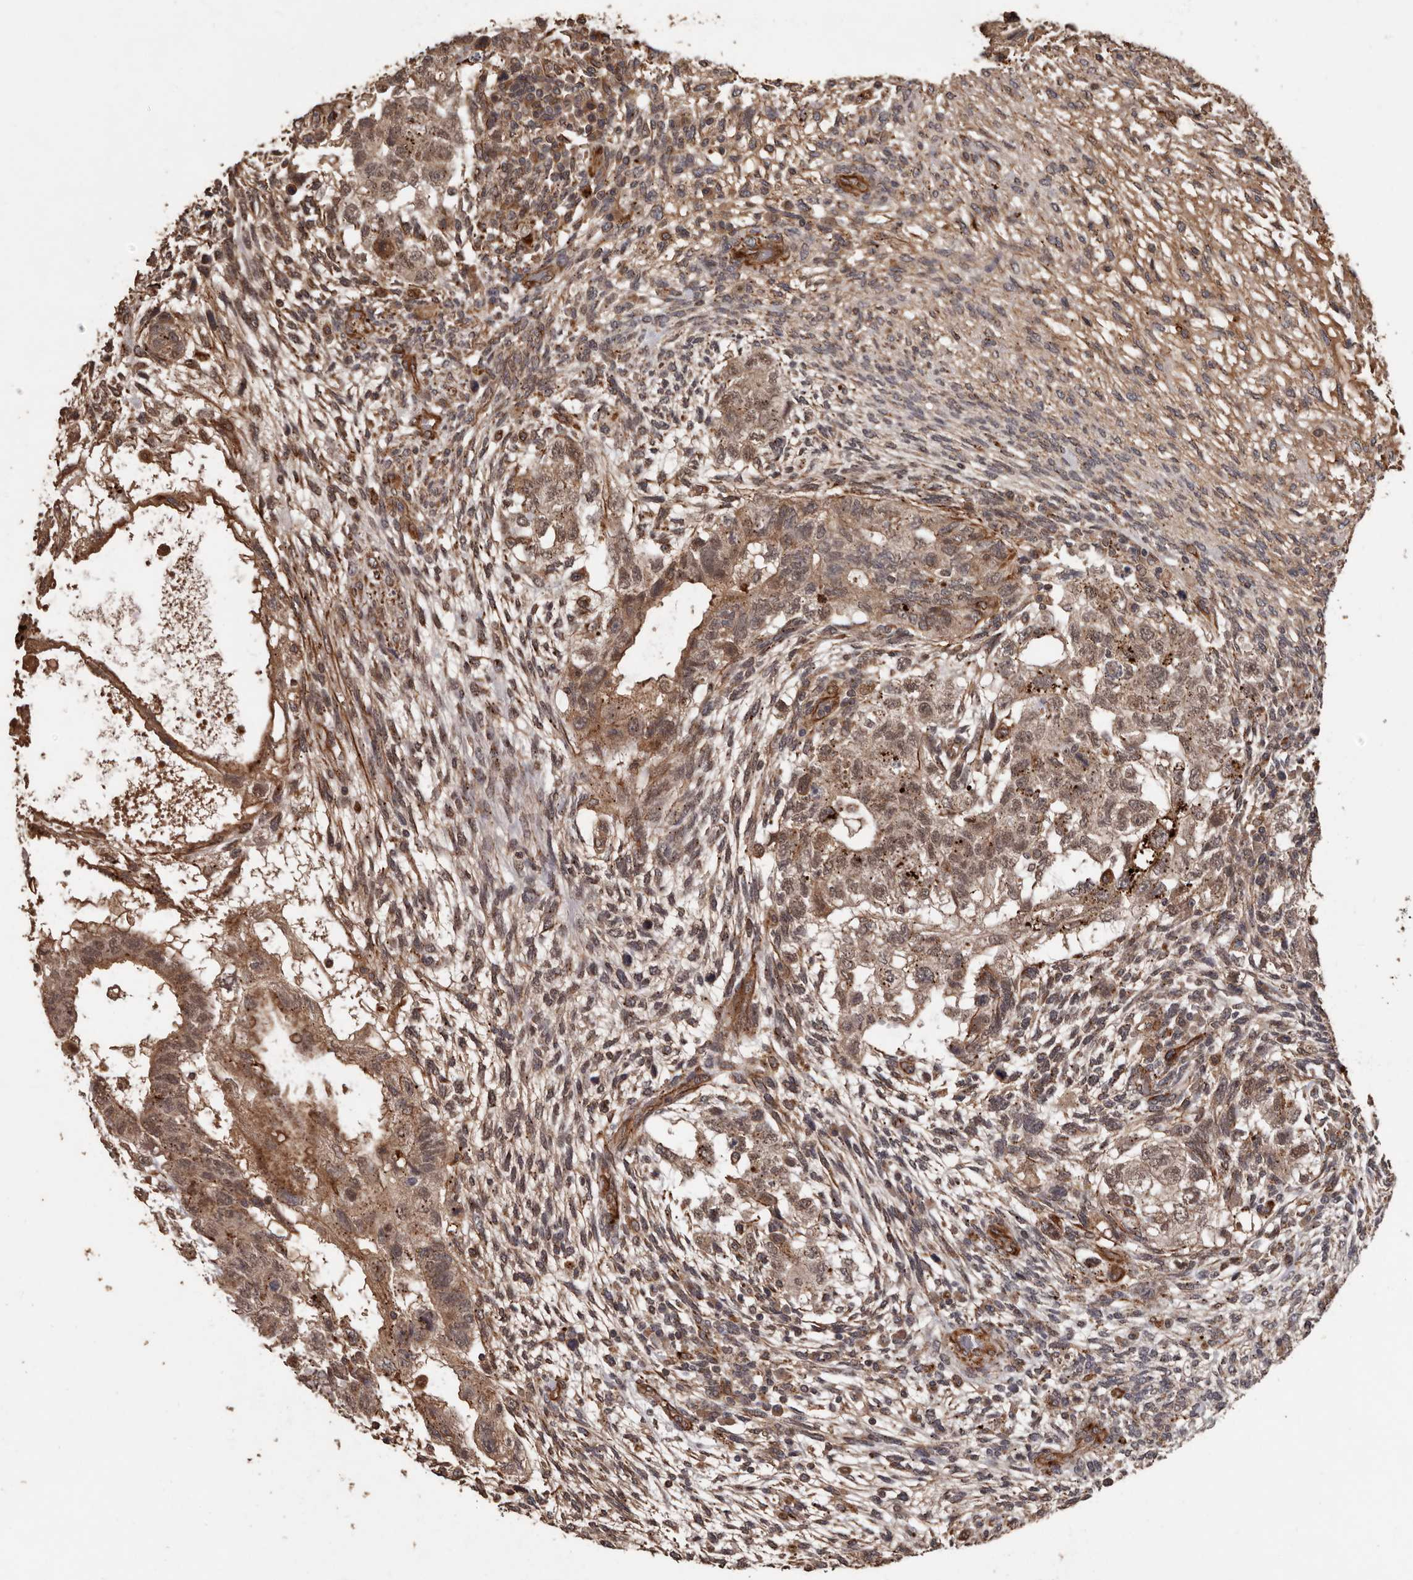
{"staining": {"intensity": "moderate", "quantity": ">75%", "location": "cytoplasmic/membranous,nuclear"}, "tissue": "testis cancer", "cell_type": "Tumor cells", "image_type": "cancer", "snomed": [{"axis": "morphology", "description": "Normal tissue, NOS"}, {"axis": "morphology", "description": "Carcinoma, Embryonal, NOS"}, {"axis": "topography", "description": "Testis"}], "caption": "Testis cancer (embryonal carcinoma) tissue reveals moderate cytoplasmic/membranous and nuclear staining in approximately >75% of tumor cells The staining was performed using DAB (3,3'-diaminobenzidine), with brown indicating positive protein expression. Nuclei are stained blue with hematoxylin.", "gene": "BRAT1", "patient": {"sex": "male", "age": 36}}